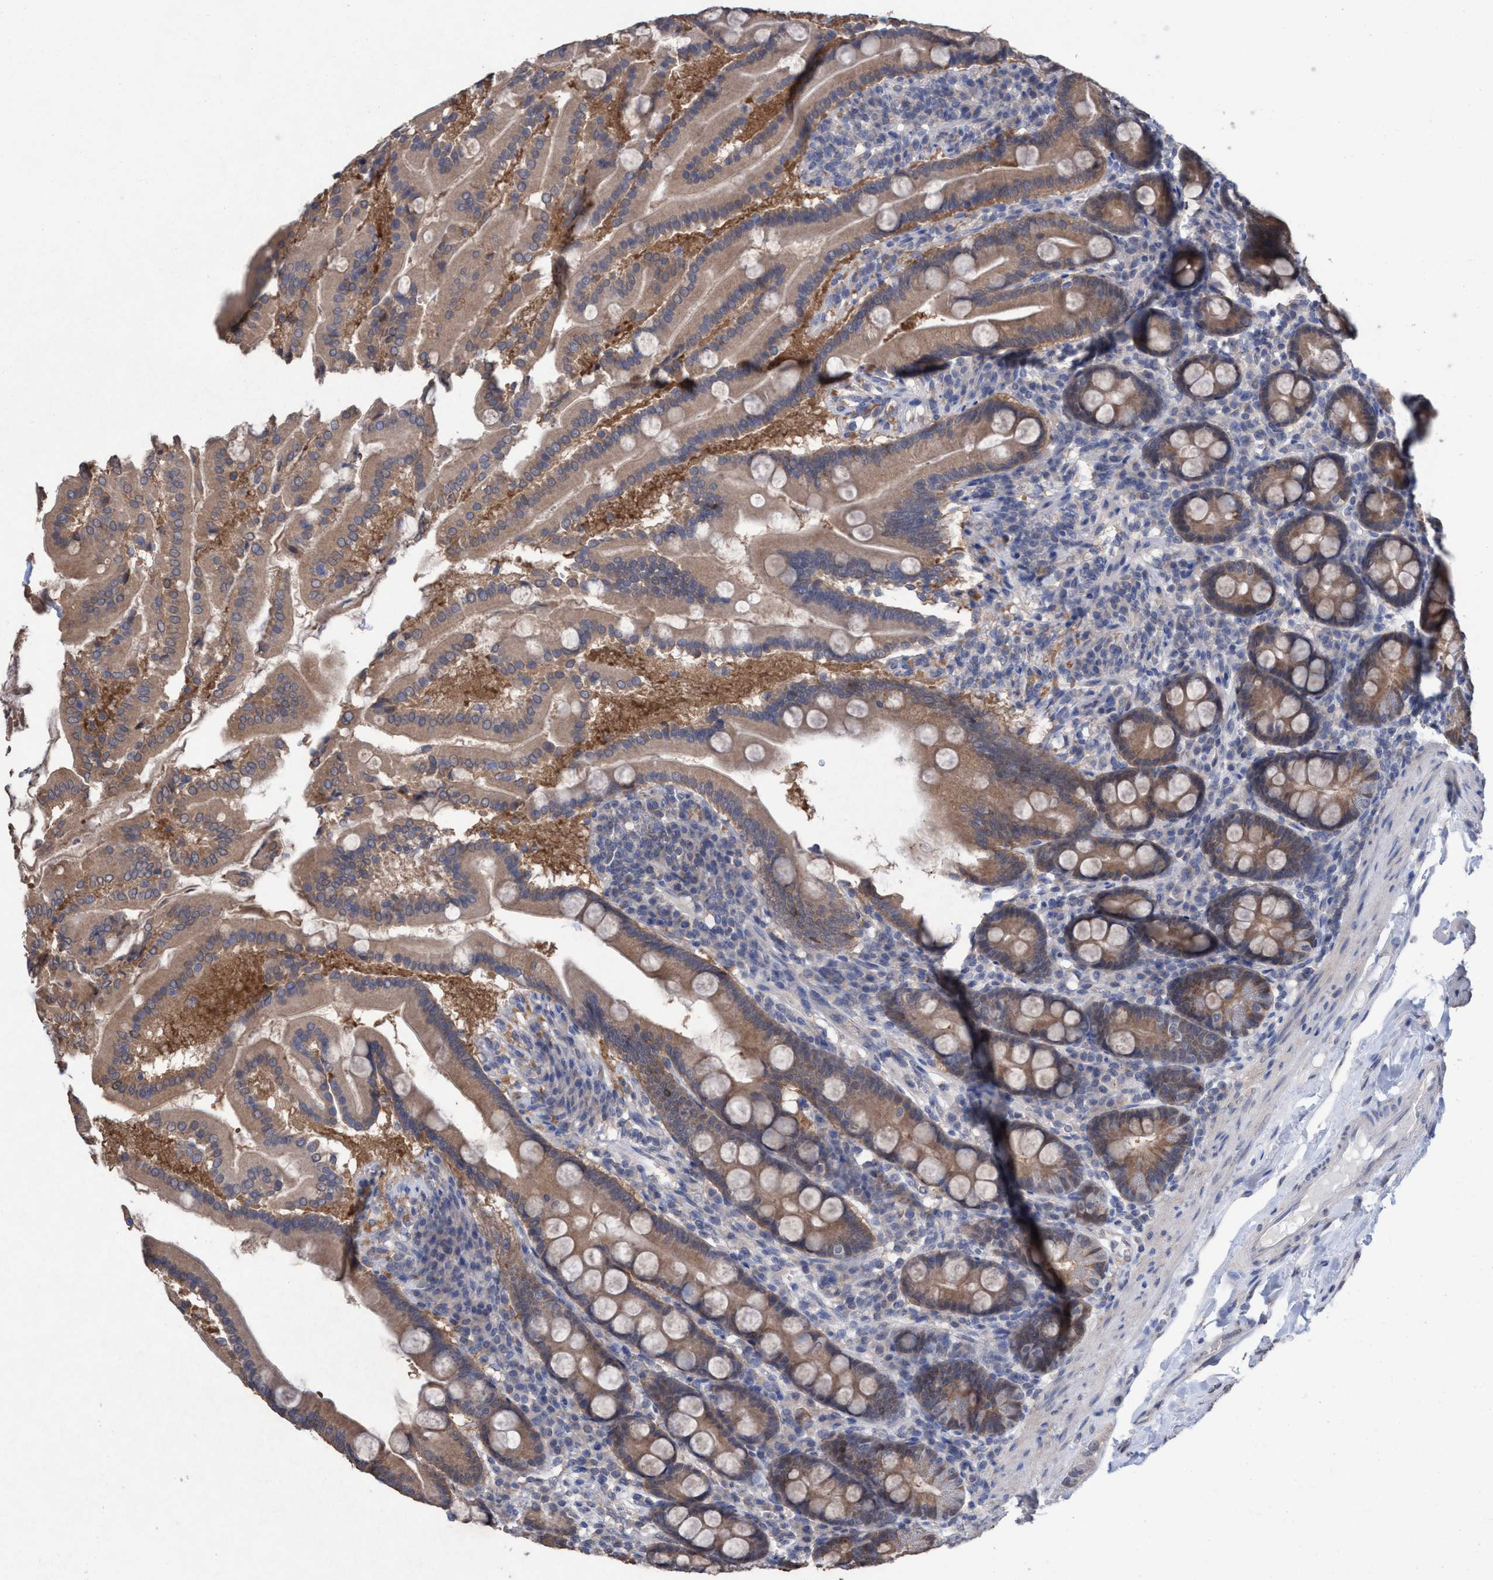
{"staining": {"intensity": "moderate", "quantity": ">75%", "location": "cytoplasmic/membranous"}, "tissue": "duodenum", "cell_type": "Glandular cells", "image_type": "normal", "snomed": [{"axis": "morphology", "description": "Normal tissue, NOS"}, {"axis": "topography", "description": "Duodenum"}], "caption": "Immunohistochemistry of benign human duodenum exhibits medium levels of moderate cytoplasmic/membranous staining in approximately >75% of glandular cells.", "gene": "GLOD4", "patient": {"sex": "male", "age": 50}}